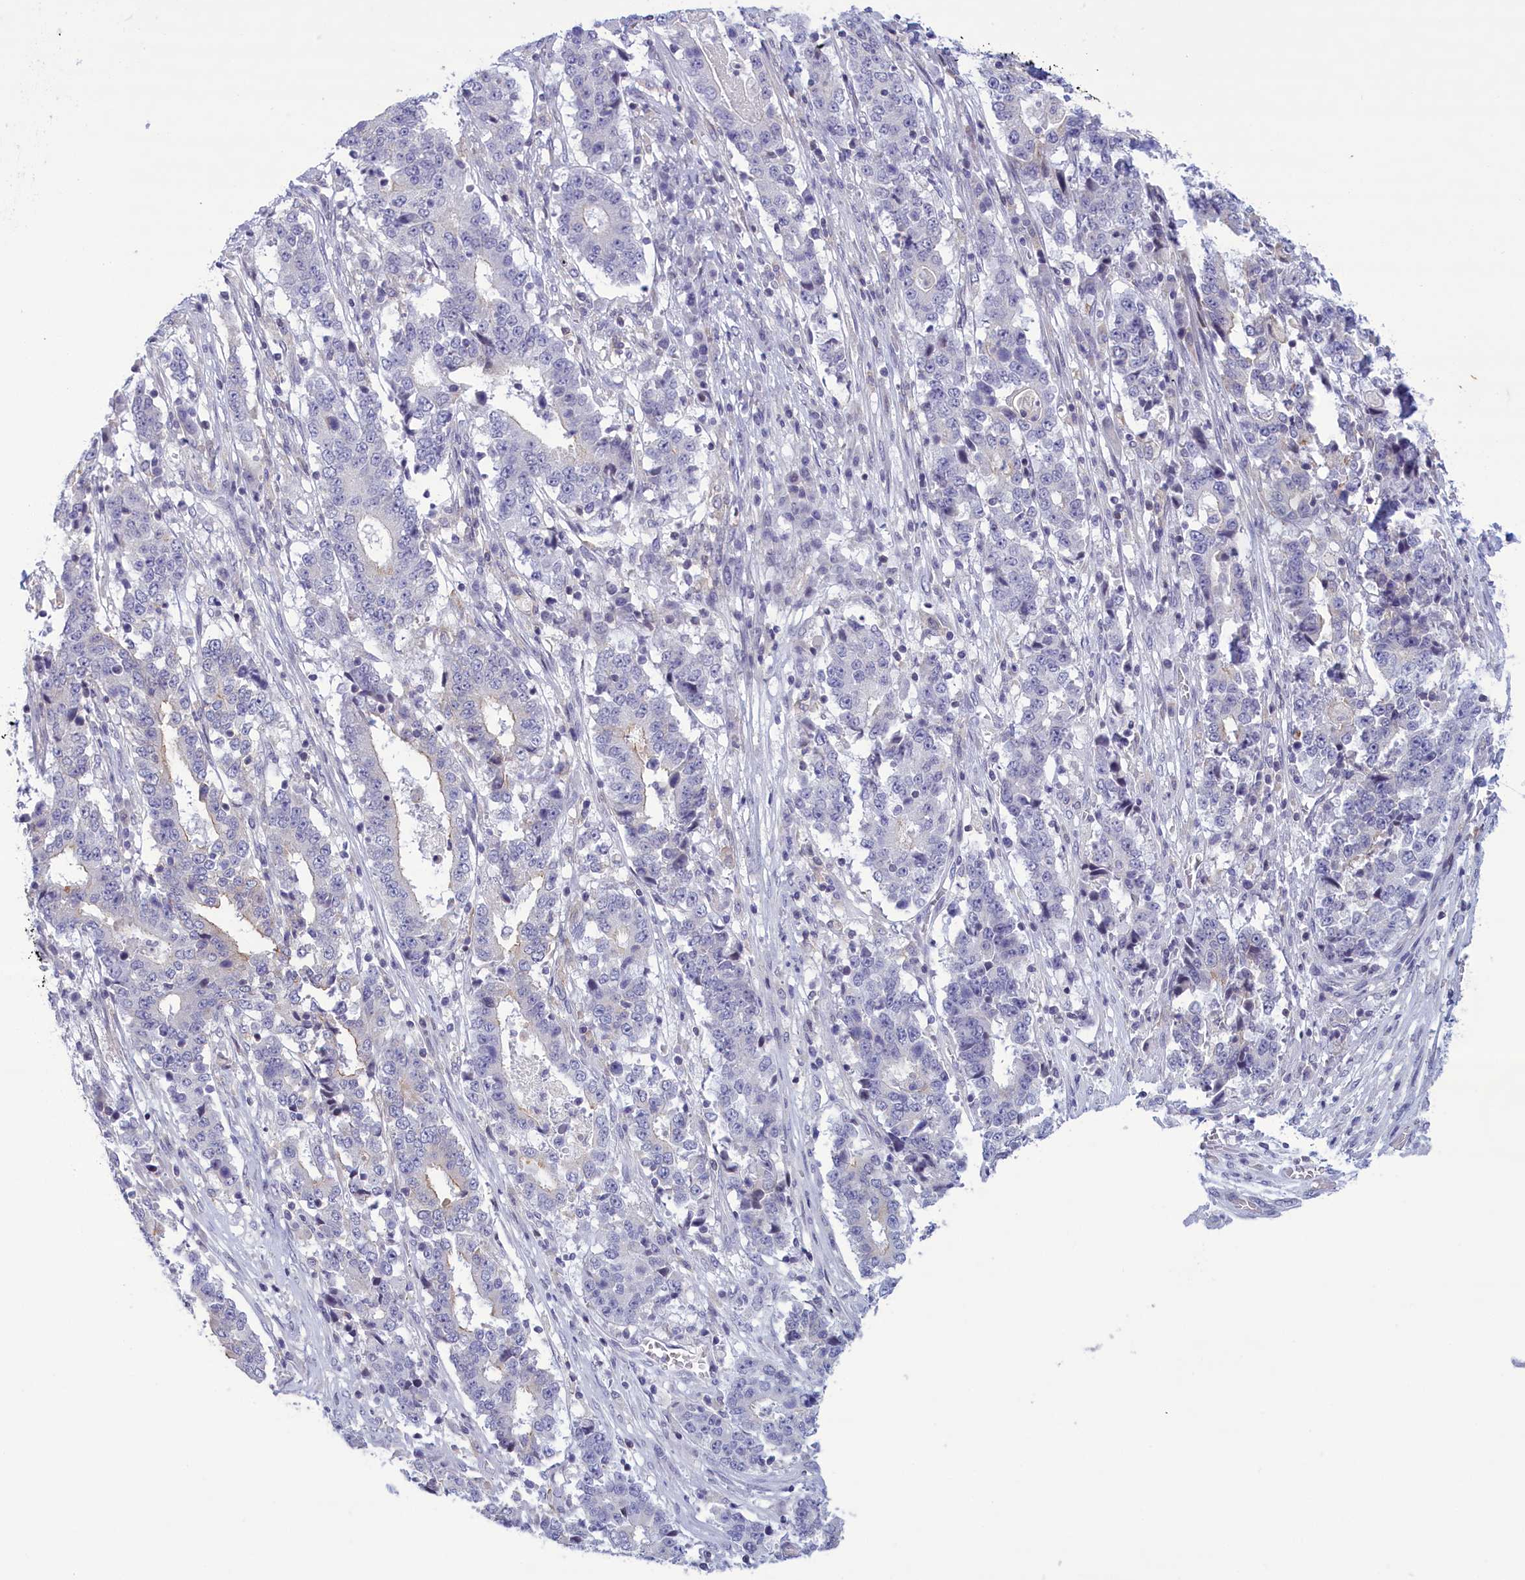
{"staining": {"intensity": "negative", "quantity": "none", "location": "none"}, "tissue": "stomach cancer", "cell_type": "Tumor cells", "image_type": "cancer", "snomed": [{"axis": "morphology", "description": "Adenocarcinoma, NOS"}, {"axis": "topography", "description": "Stomach"}], "caption": "IHC of stomach cancer displays no positivity in tumor cells. (DAB (3,3'-diaminobenzidine) immunohistochemistry (IHC), high magnification).", "gene": "CORO2A", "patient": {"sex": "male", "age": 59}}